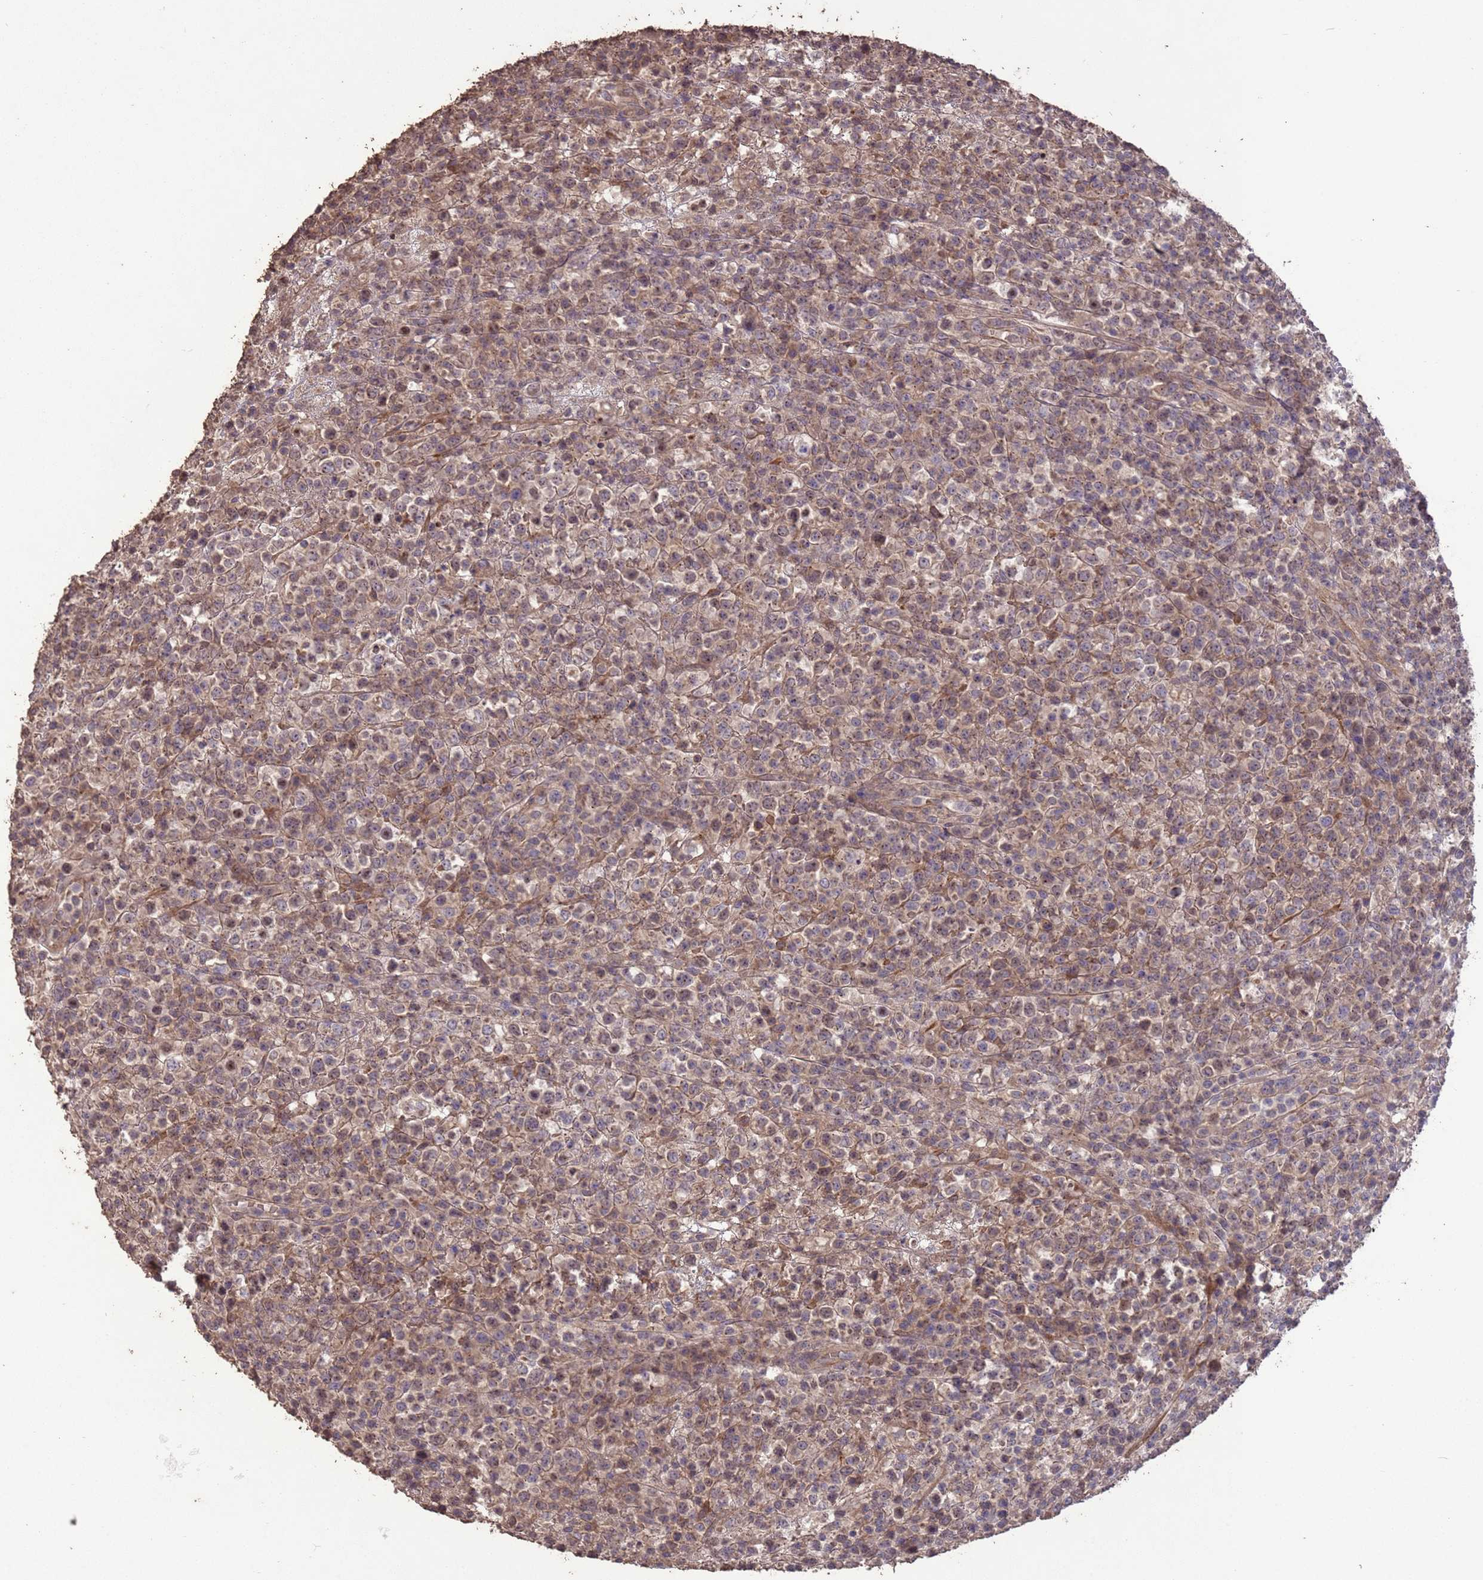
{"staining": {"intensity": "weak", "quantity": "25%-75%", "location": "cytoplasmic/membranous,nuclear"}, "tissue": "lymphoma", "cell_type": "Tumor cells", "image_type": "cancer", "snomed": [{"axis": "morphology", "description": "Malignant lymphoma, non-Hodgkin's type, High grade"}, {"axis": "topography", "description": "Colon"}], "caption": "Malignant lymphoma, non-Hodgkin's type (high-grade) was stained to show a protein in brown. There is low levels of weak cytoplasmic/membranous and nuclear expression in about 25%-75% of tumor cells.", "gene": "SLC9B2", "patient": {"sex": "female", "age": 53}}